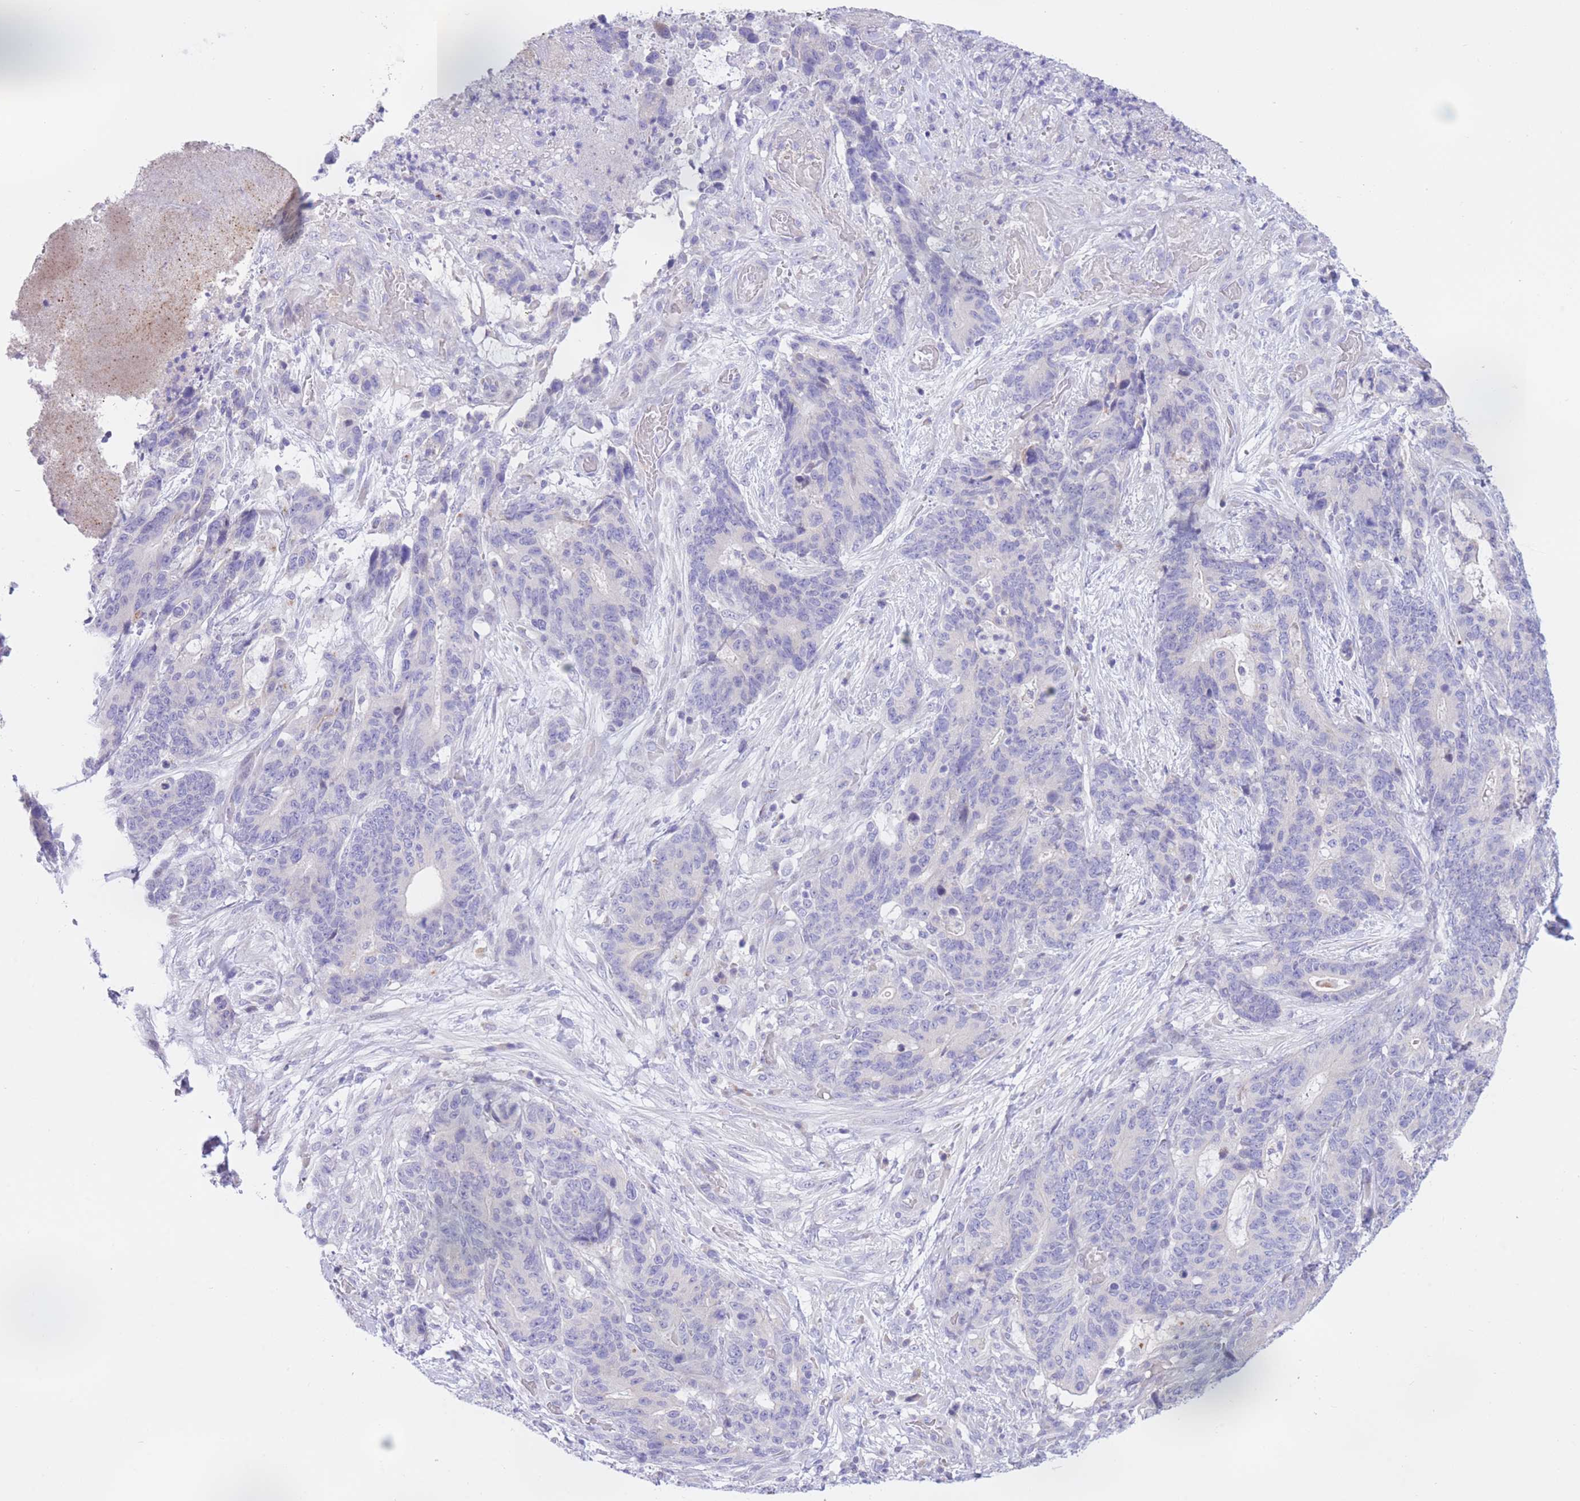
{"staining": {"intensity": "negative", "quantity": "none", "location": "none"}, "tissue": "stomach cancer", "cell_type": "Tumor cells", "image_type": "cancer", "snomed": [{"axis": "morphology", "description": "Normal tissue, NOS"}, {"axis": "morphology", "description": "Adenocarcinoma, NOS"}, {"axis": "topography", "description": "Stomach"}], "caption": "An image of stomach adenocarcinoma stained for a protein reveals no brown staining in tumor cells.", "gene": "RPL39L", "patient": {"sex": "female", "age": 64}}